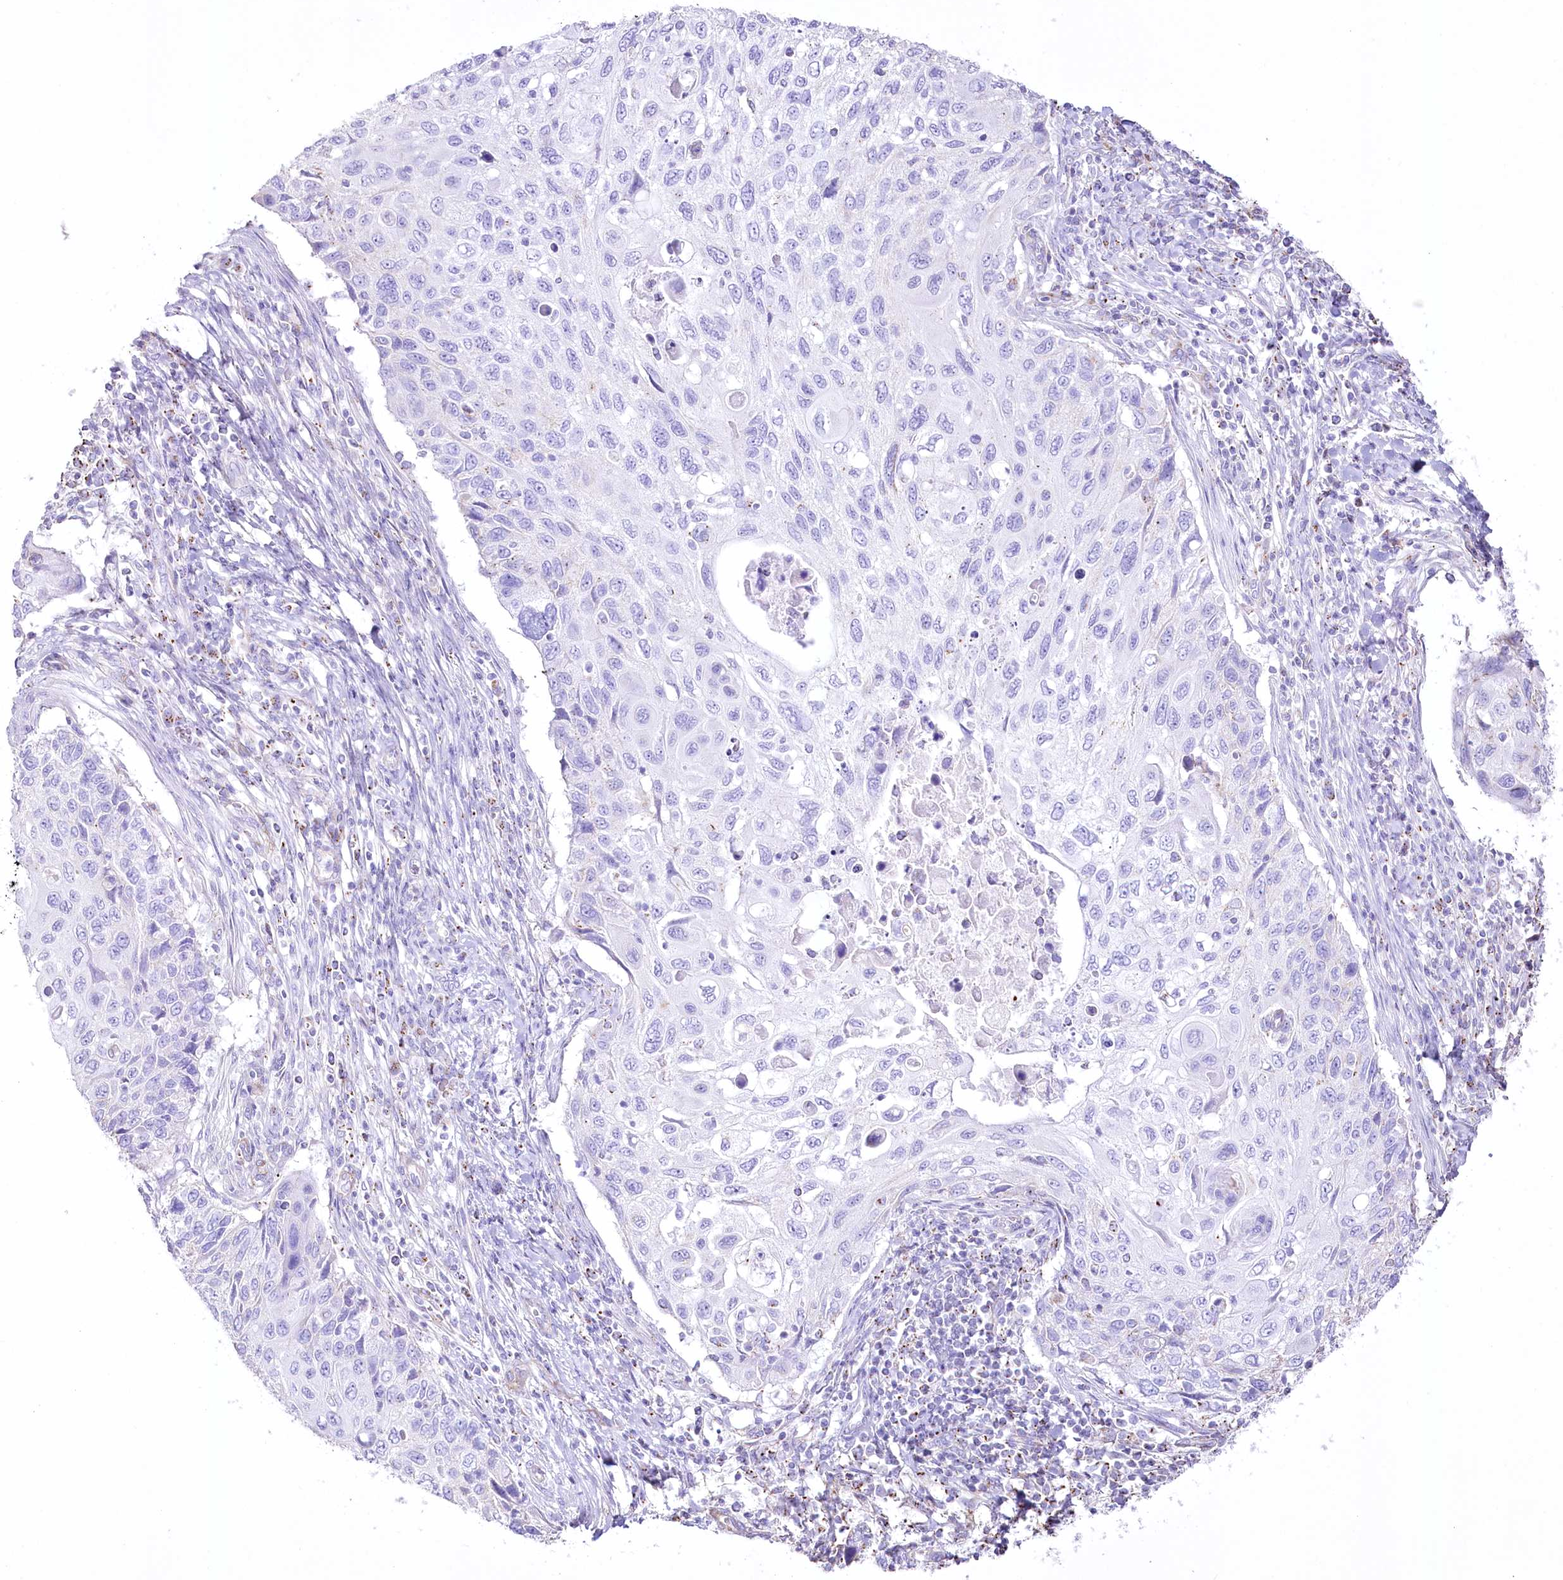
{"staining": {"intensity": "negative", "quantity": "none", "location": "none"}, "tissue": "cervical cancer", "cell_type": "Tumor cells", "image_type": "cancer", "snomed": [{"axis": "morphology", "description": "Squamous cell carcinoma, NOS"}, {"axis": "topography", "description": "Cervix"}], "caption": "IHC histopathology image of human cervical cancer stained for a protein (brown), which demonstrates no staining in tumor cells.", "gene": "FAM216A", "patient": {"sex": "female", "age": 70}}